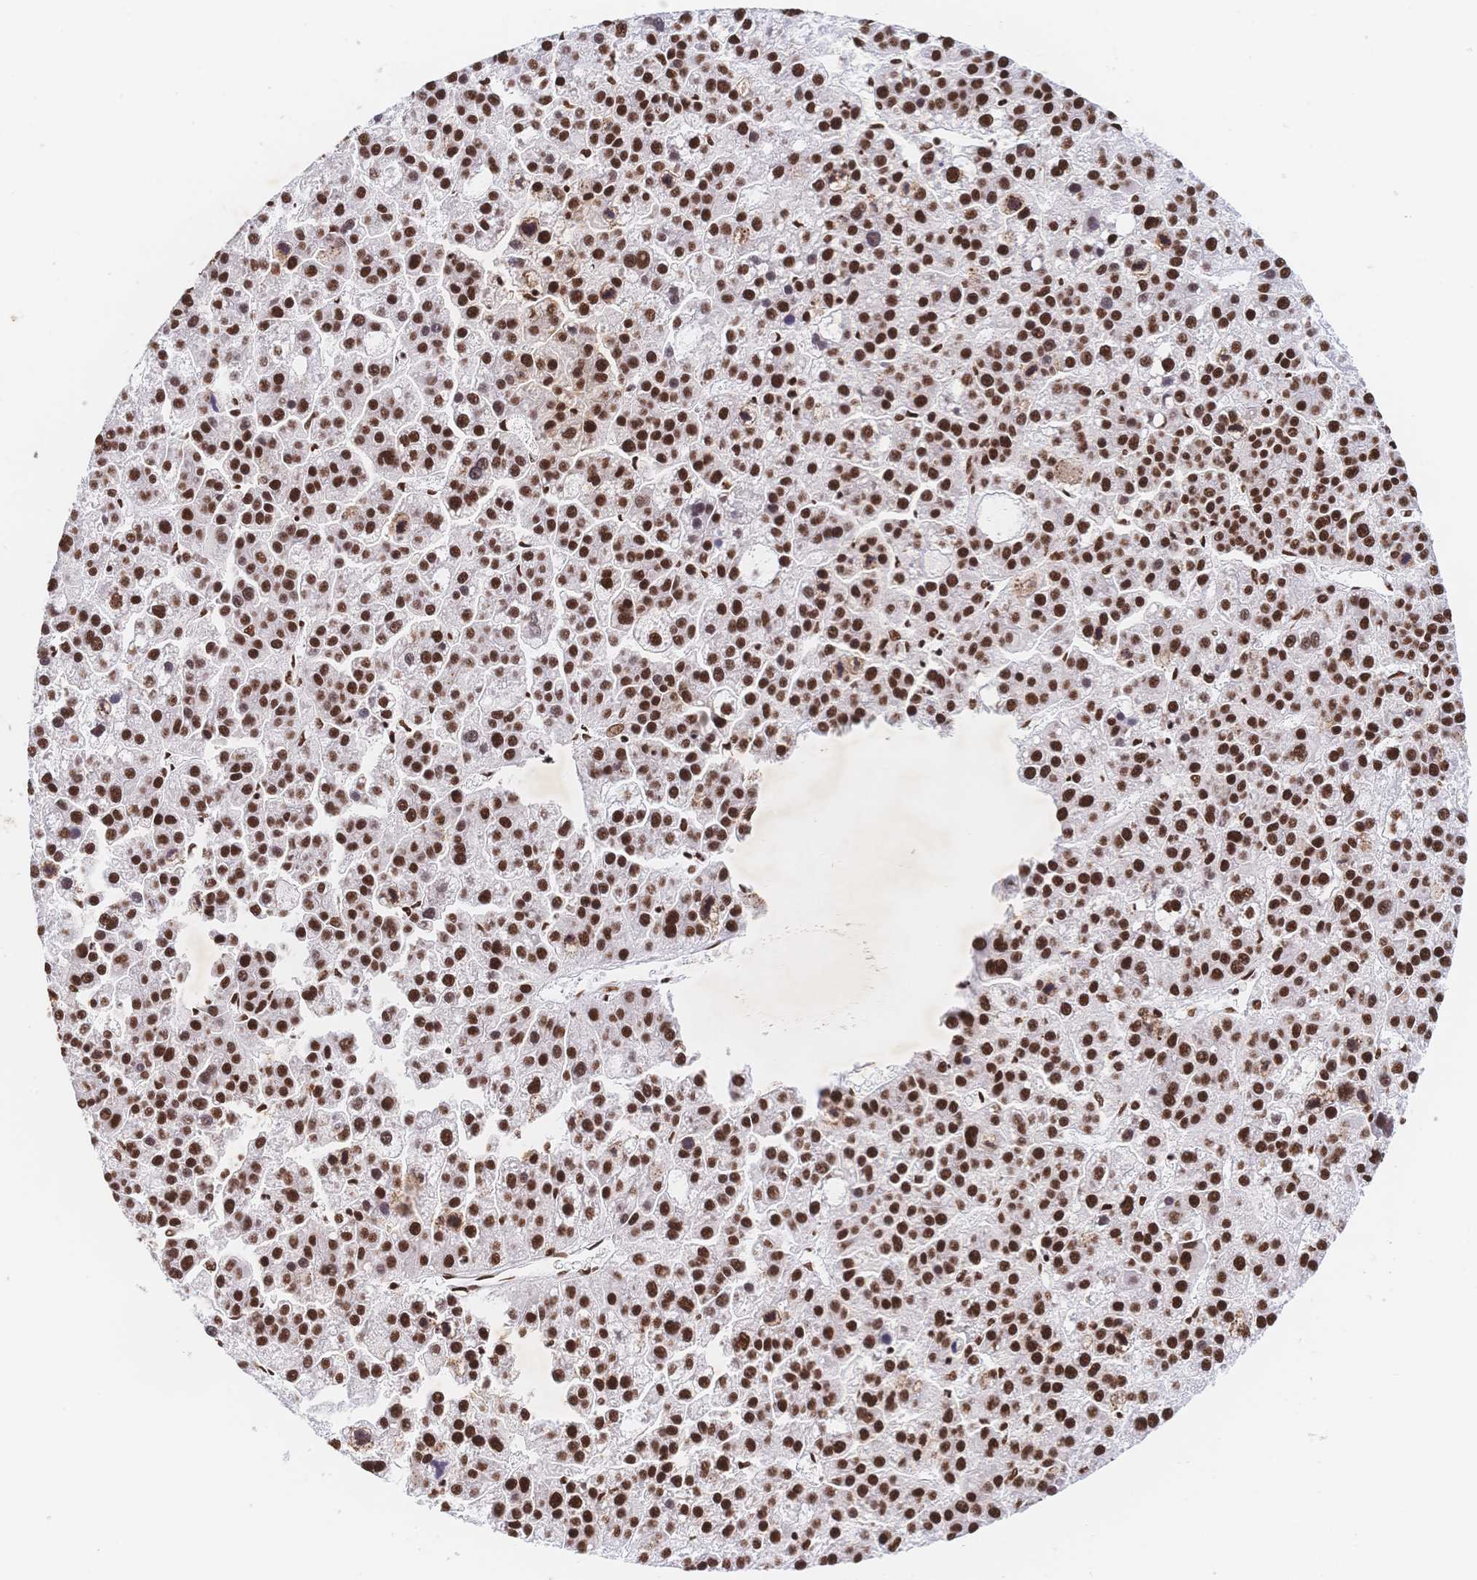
{"staining": {"intensity": "strong", "quantity": ">75%", "location": "nuclear"}, "tissue": "liver cancer", "cell_type": "Tumor cells", "image_type": "cancer", "snomed": [{"axis": "morphology", "description": "Carcinoma, Hepatocellular, NOS"}, {"axis": "topography", "description": "Liver"}], "caption": "Liver hepatocellular carcinoma tissue exhibits strong nuclear staining in about >75% of tumor cells, visualized by immunohistochemistry.", "gene": "SRSF1", "patient": {"sex": "female", "age": 58}}